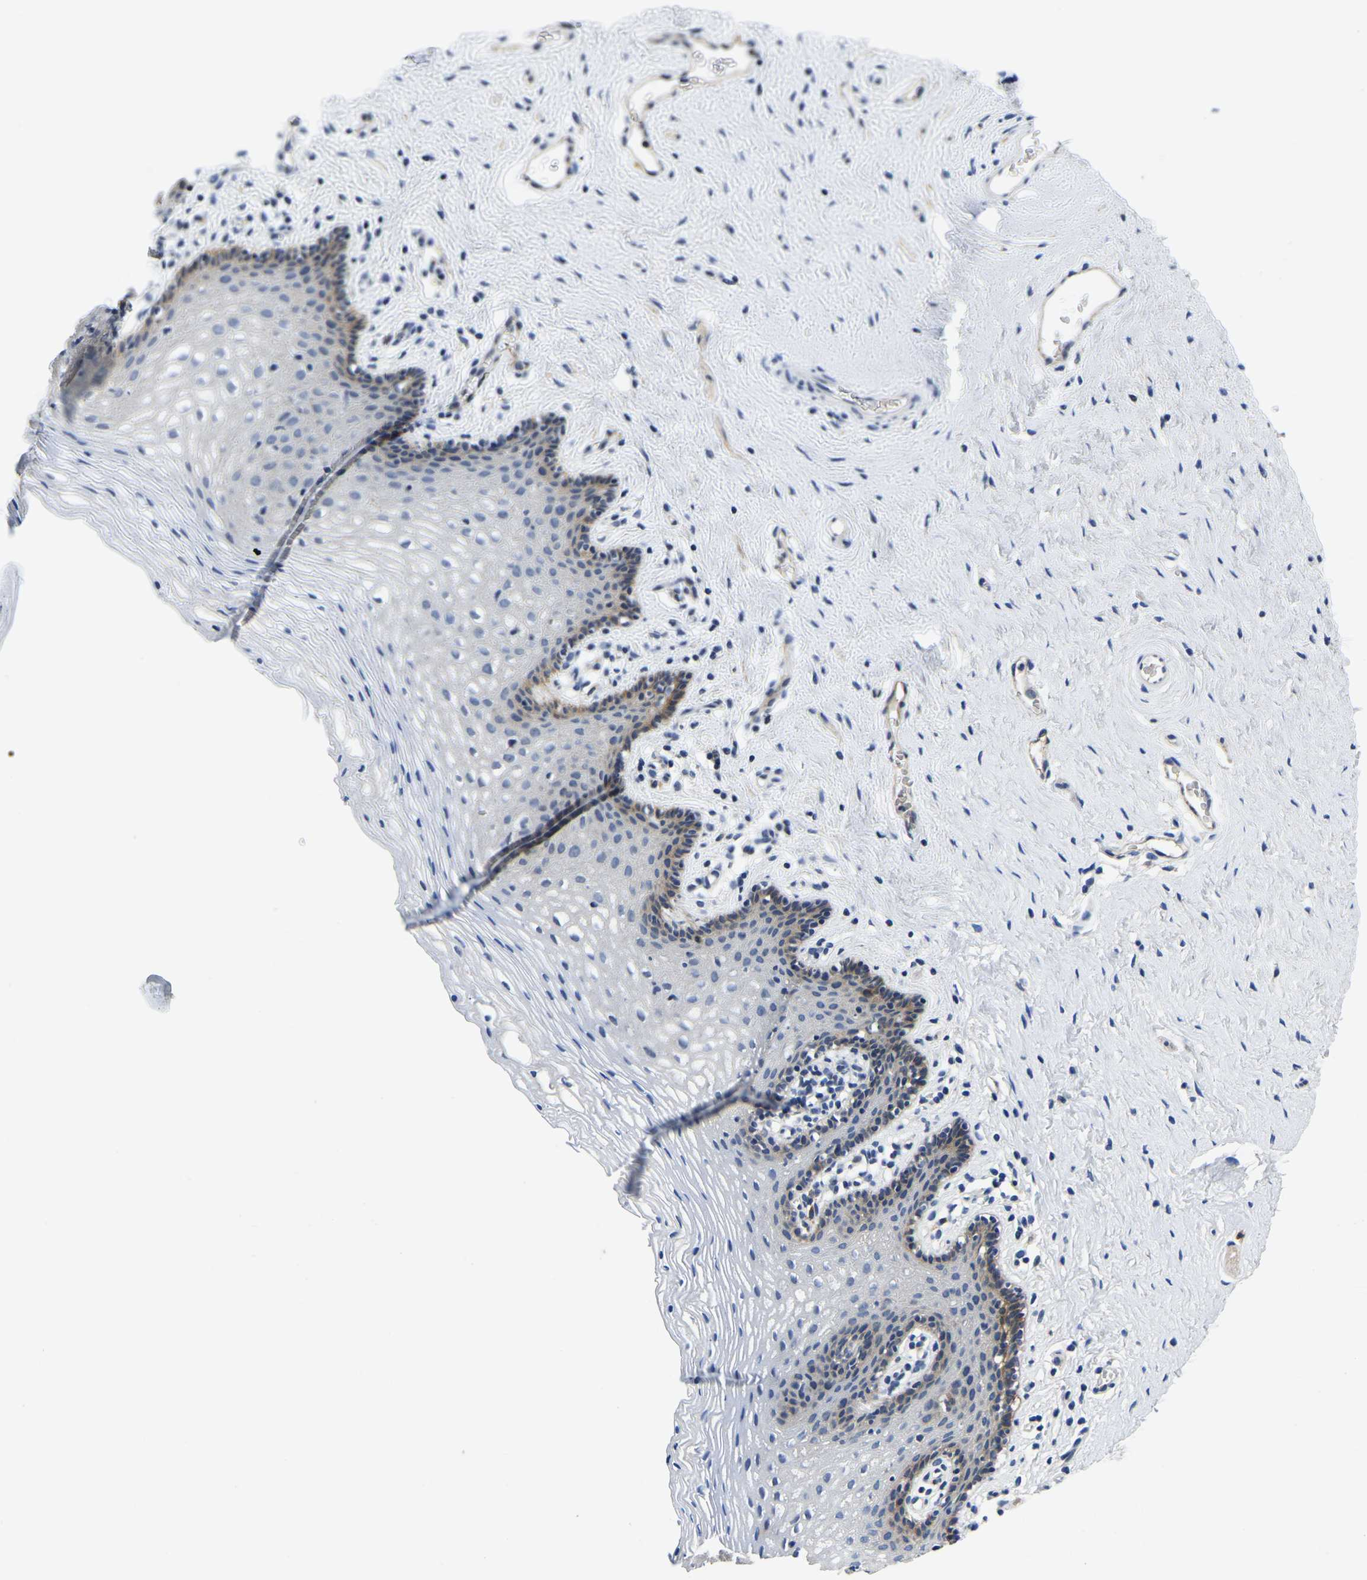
{"staining": {"intensity": "moderate", "quantity": "<25%", "location": "cytoplasmic/membranous"}, "tissue": "vagina", "cell_type": "Squamous epithelial cells", "image_type": "normal", "snomed": [{"axis": "morphology", "description": "Normal tissue, NOS"}, {"axis": "topography", "description": "Vagina"}], "caption": "Moderate cytoplasmic/membranous protein positivity is seen in about <25% of squamous epithelial cells in vagina. The staining is performed using DAB (3,3'-diaminobenzidine) brown chromogen to label protein expression. The nuclei are counter-stained blue using hematoxylin.", "gene": "ITGA2", "patient": {"sex": "female", "age": 32}}